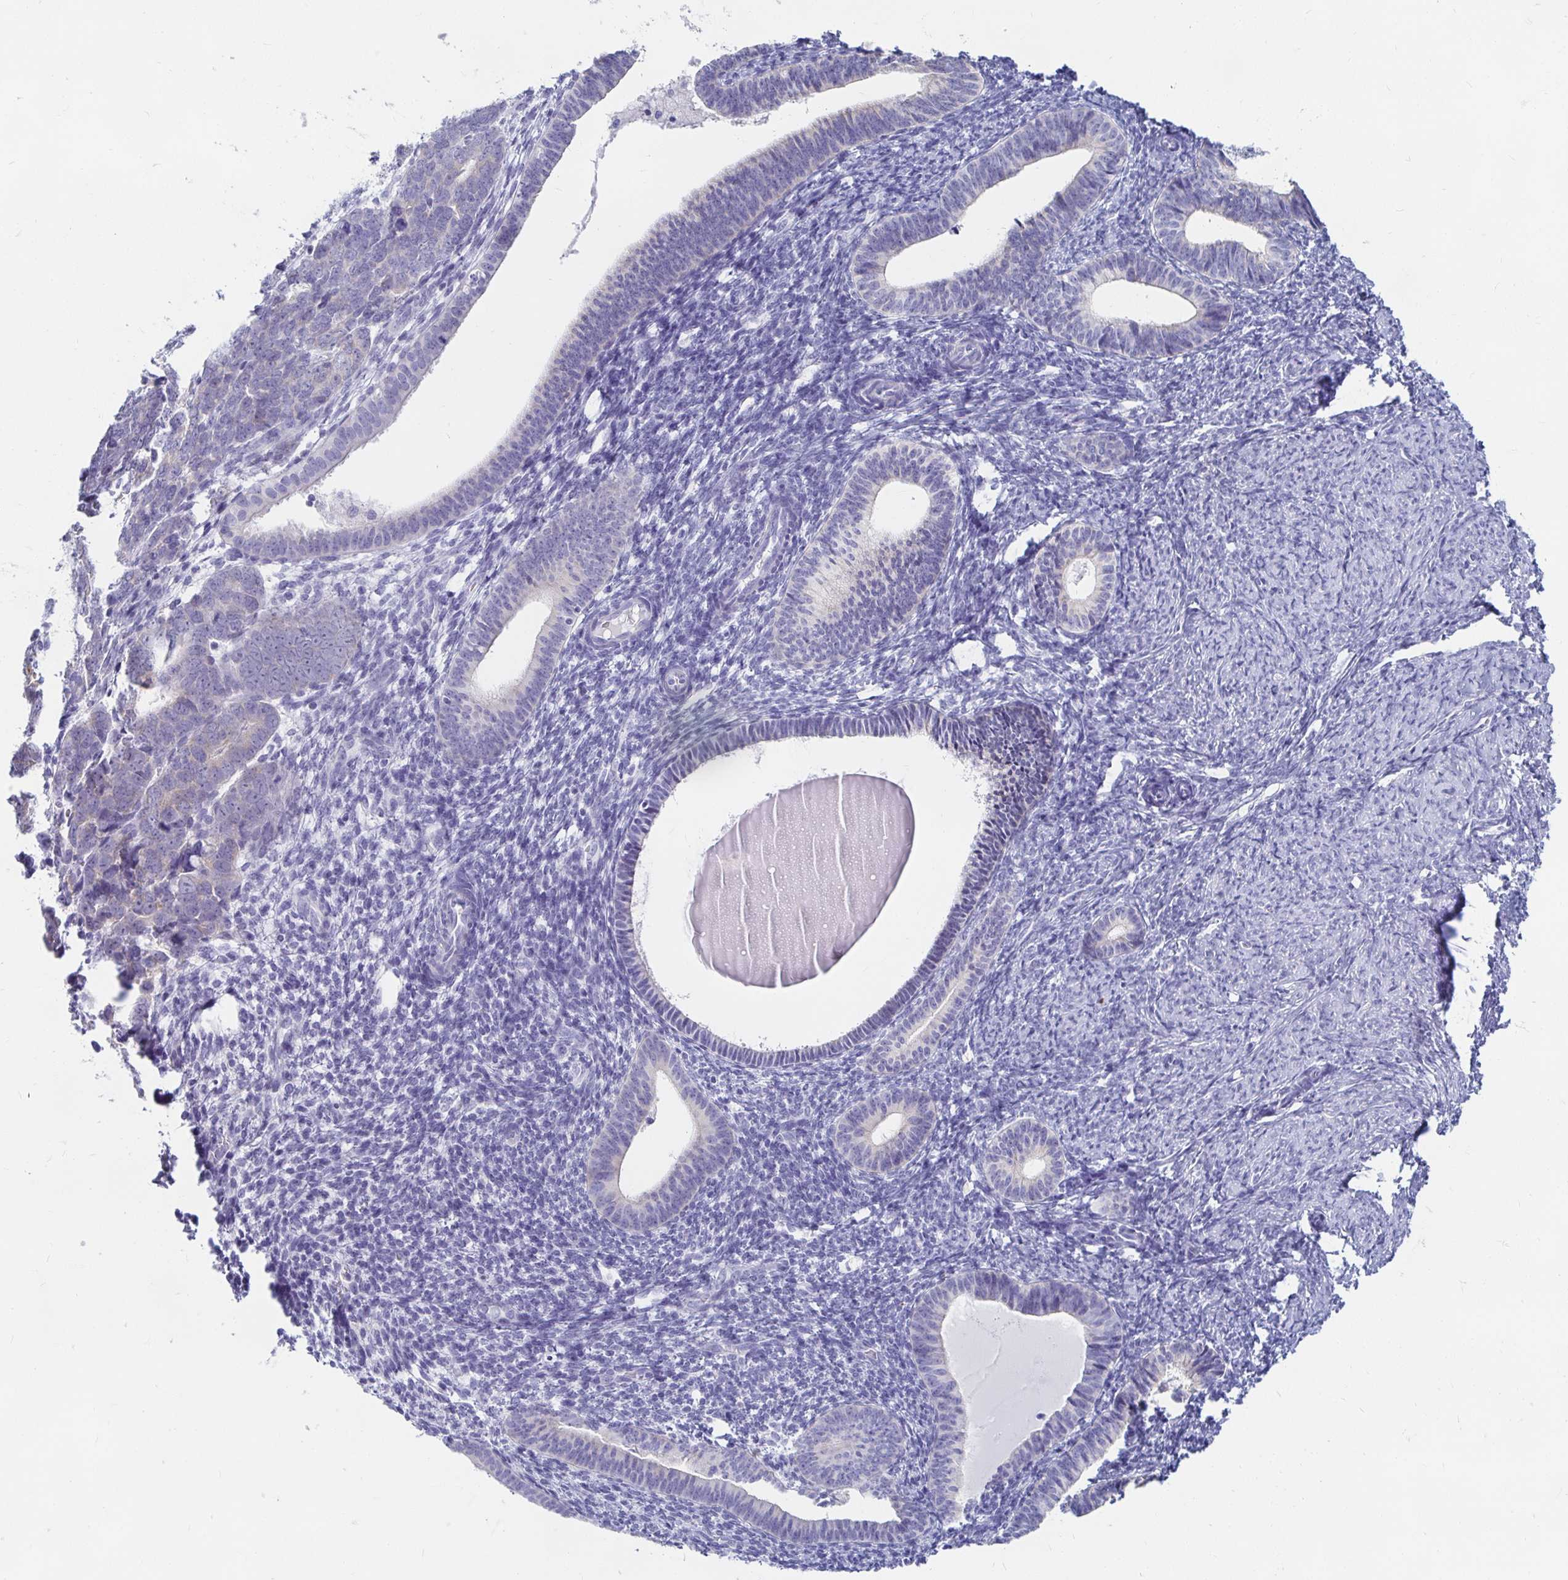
{"staining": {"intensity": "weak", "quantity": "<25%", "location": "cytoplasmic/membranous"}, "tissue": "endometrial cancer", "cell_type": "Tumor cells", "image_type": "cancer", "snomed": [{"axis": "morphology", "description": "Adenocarcinoma, NOS"}, {"axis": "topography", "description": "Endometrium"}], "caption": "High magnification brightfield microscopy of adenocarcinoma (endometrial) stained with DAB (brown) and counterstained with hematoxylin (blue): tumor cells show no significant expression.", "gene": "PEG10", "patient": {"sex": "female", "age": 82}}